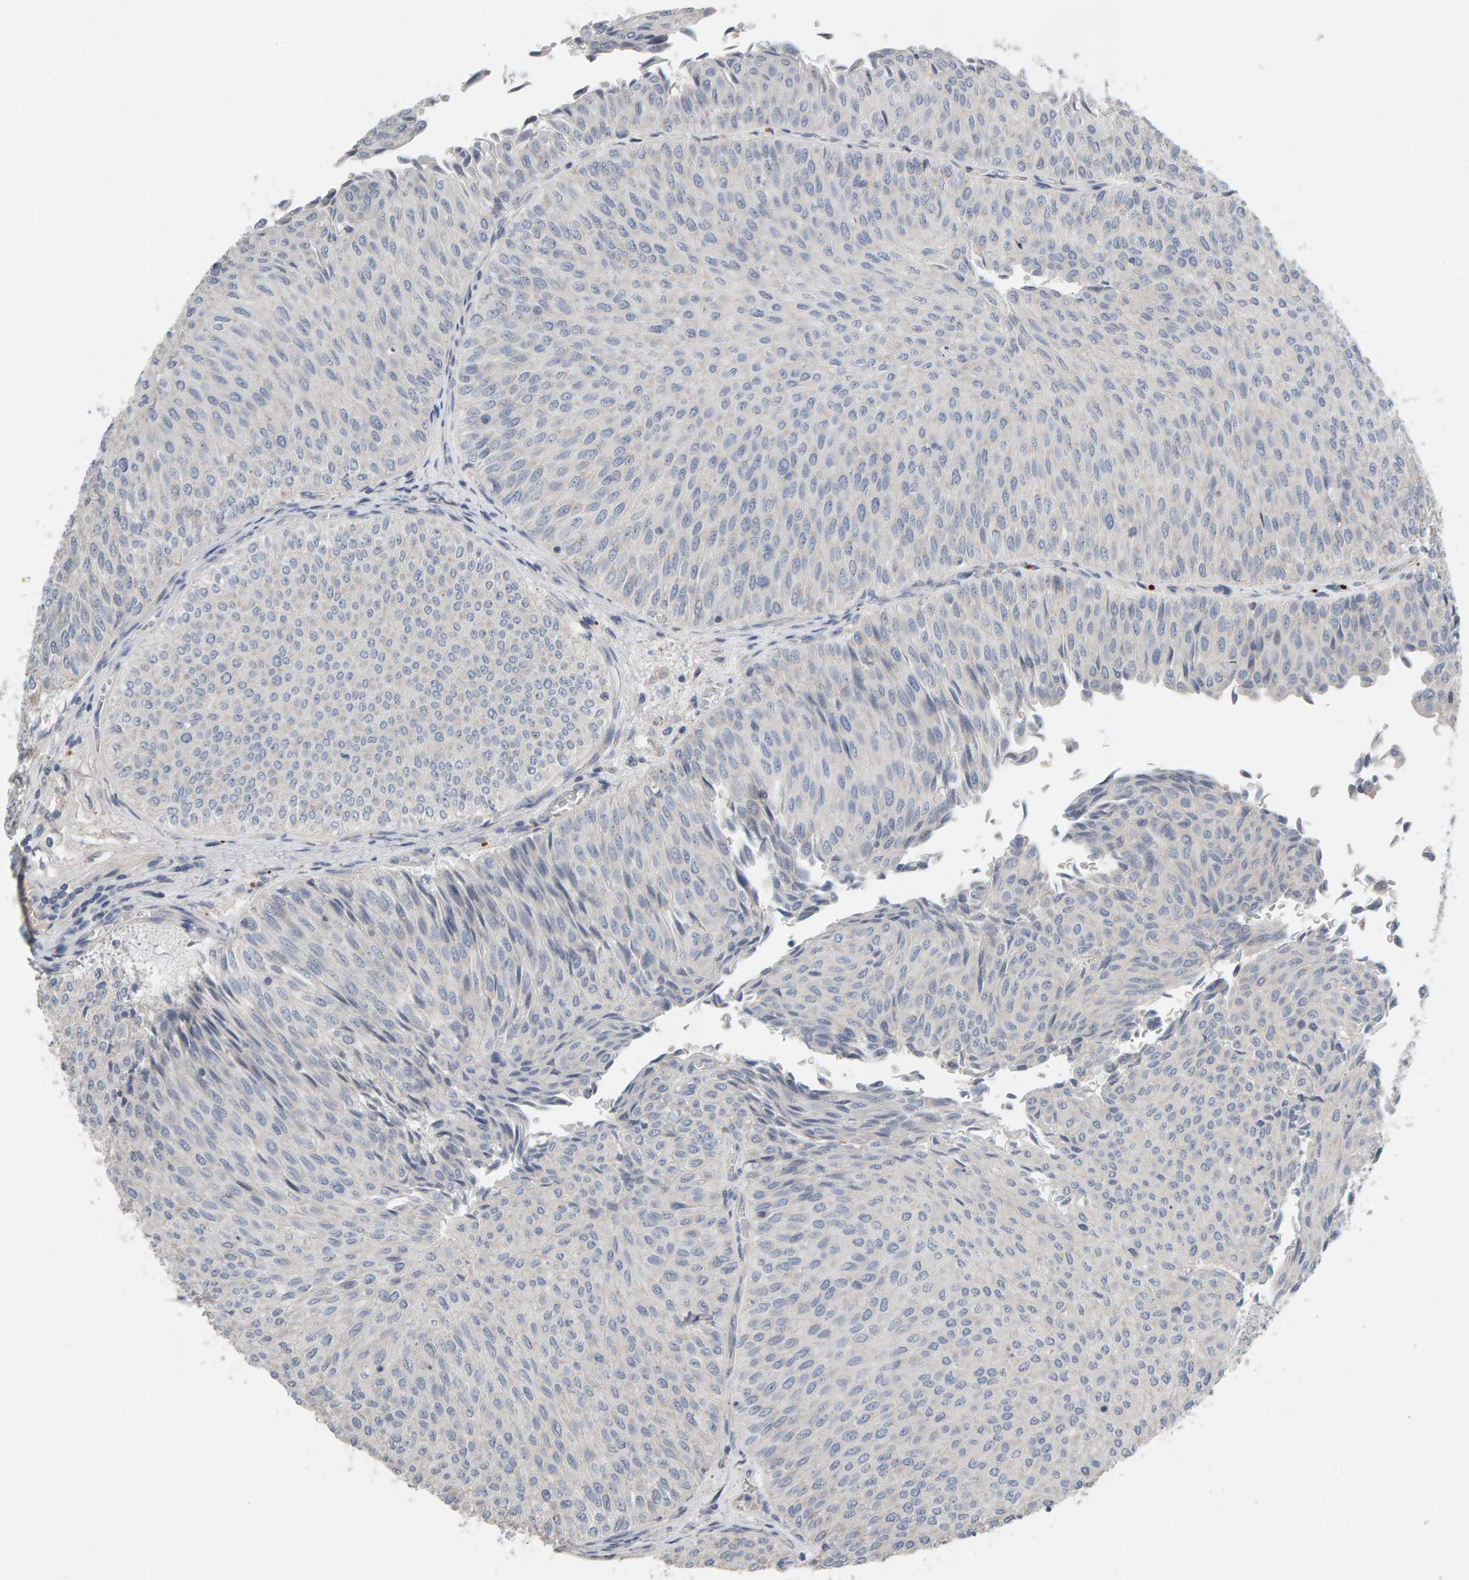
{"staining": {"intensity": "negative", "quantity": "none", "location": "none"}, "tissue": "urothelial cancer", "cell_type": "Tumor cells", "image_type": "cancer", "snomed": [{"axis": "morphology", "description": "Urothelial carcinoma, Low grade"}, {"axis": "topography", "description": "Urinary bladder"}], "caption": "Immunohistochemistry of low-grade urothelial carcinoma reveals no positivity in tumor cells. Nuclei are stained in blue.", "gene": "IPPK", "patient": {"sex": "male", "age": 78}}